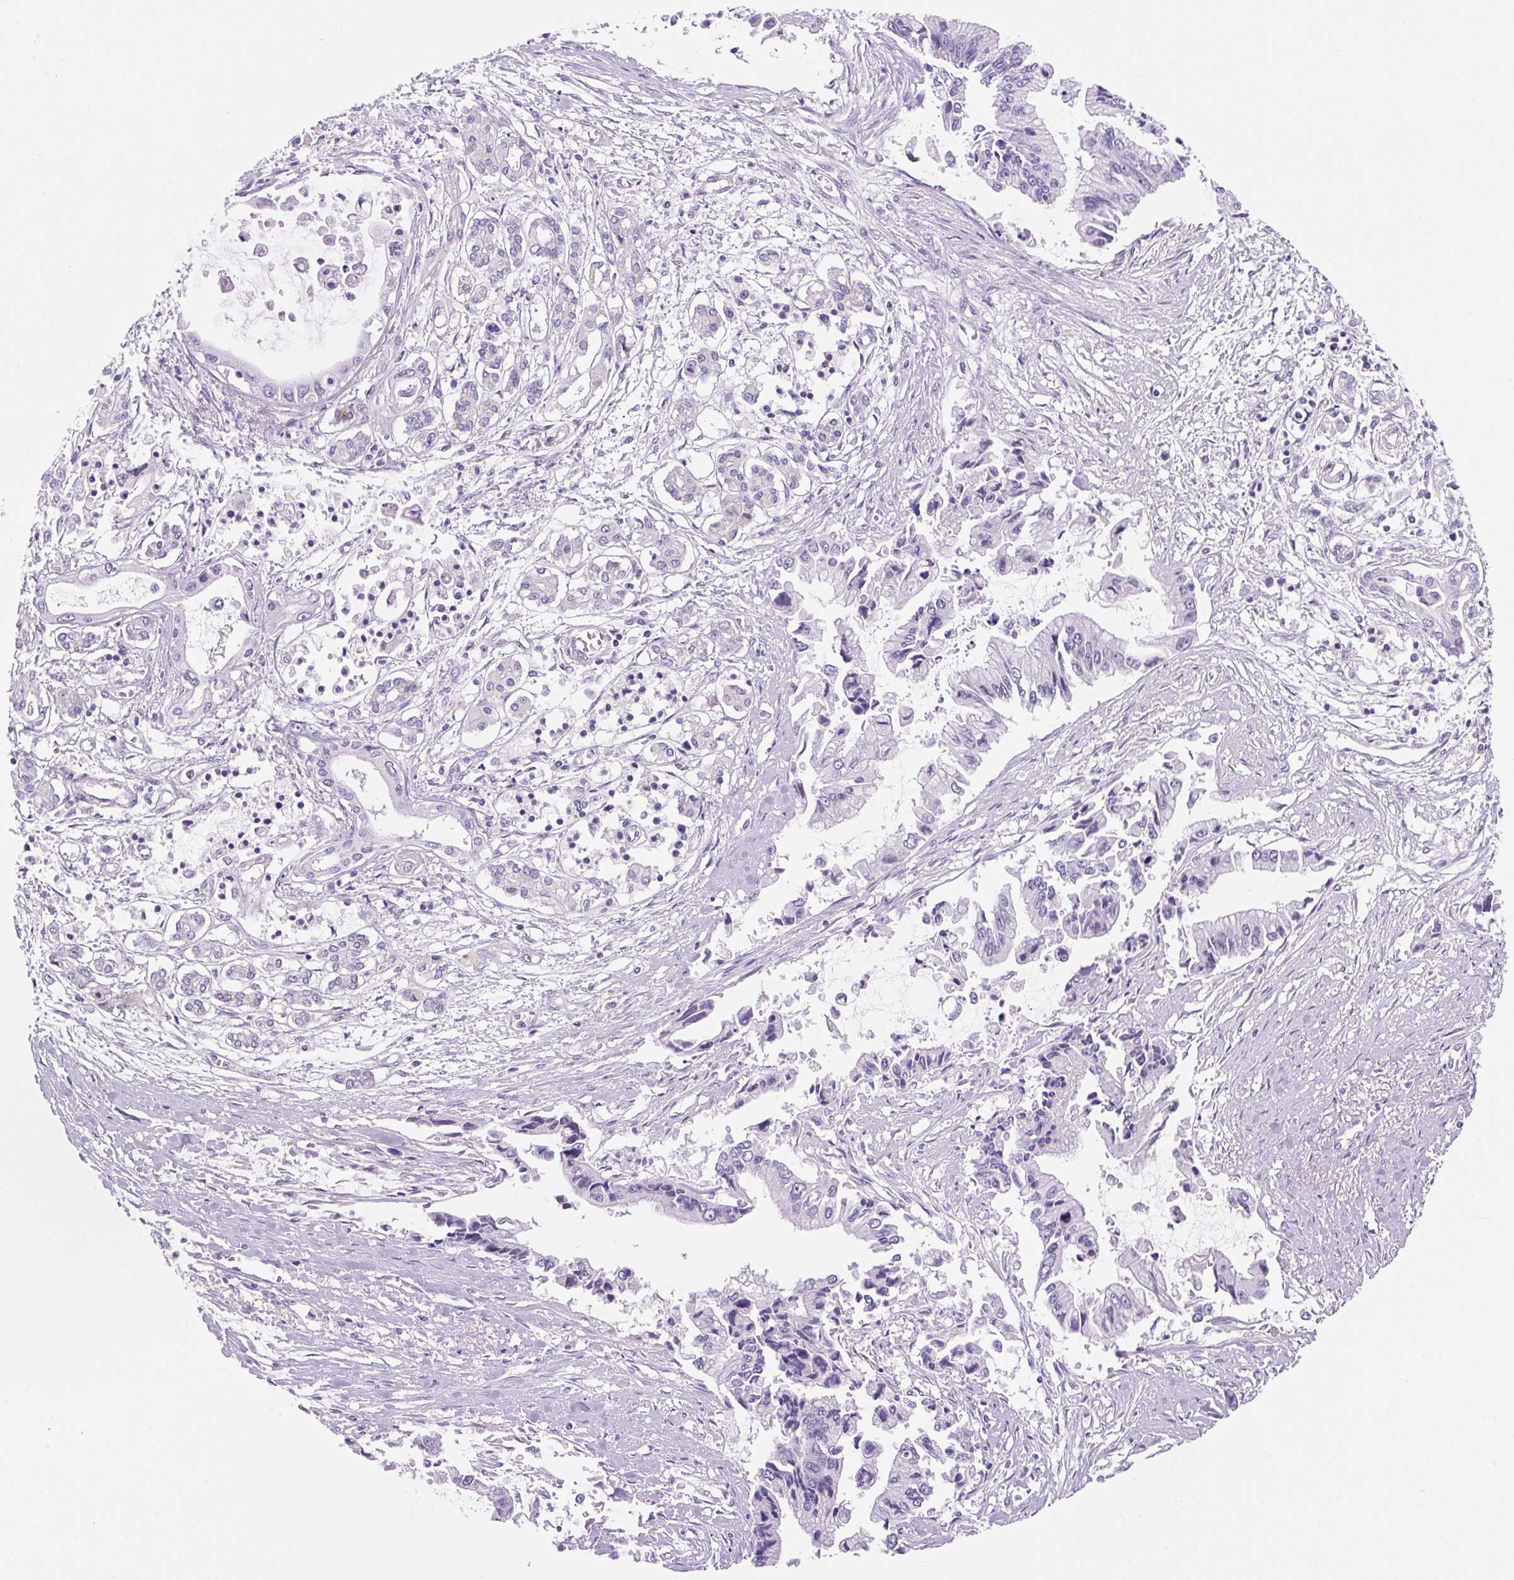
{"staining": {"intensity": "negative", "quantity": "none", "location": "none"}, "tissue": "pancreatic cancer", "cell_type": "Tumor cells", "image_type": "cancer", "snomed": [{"axis": "morphology", "description": "Adenocarcinoma, NOS"}, {"axis": "topography", "description": "Pancreas"}], "caption": "A histopathology image of human pancreatic cancer is negative for staining in tumor cells.", "gene": "SYNE3", "patient": {"sex": "male", "age": 84}}